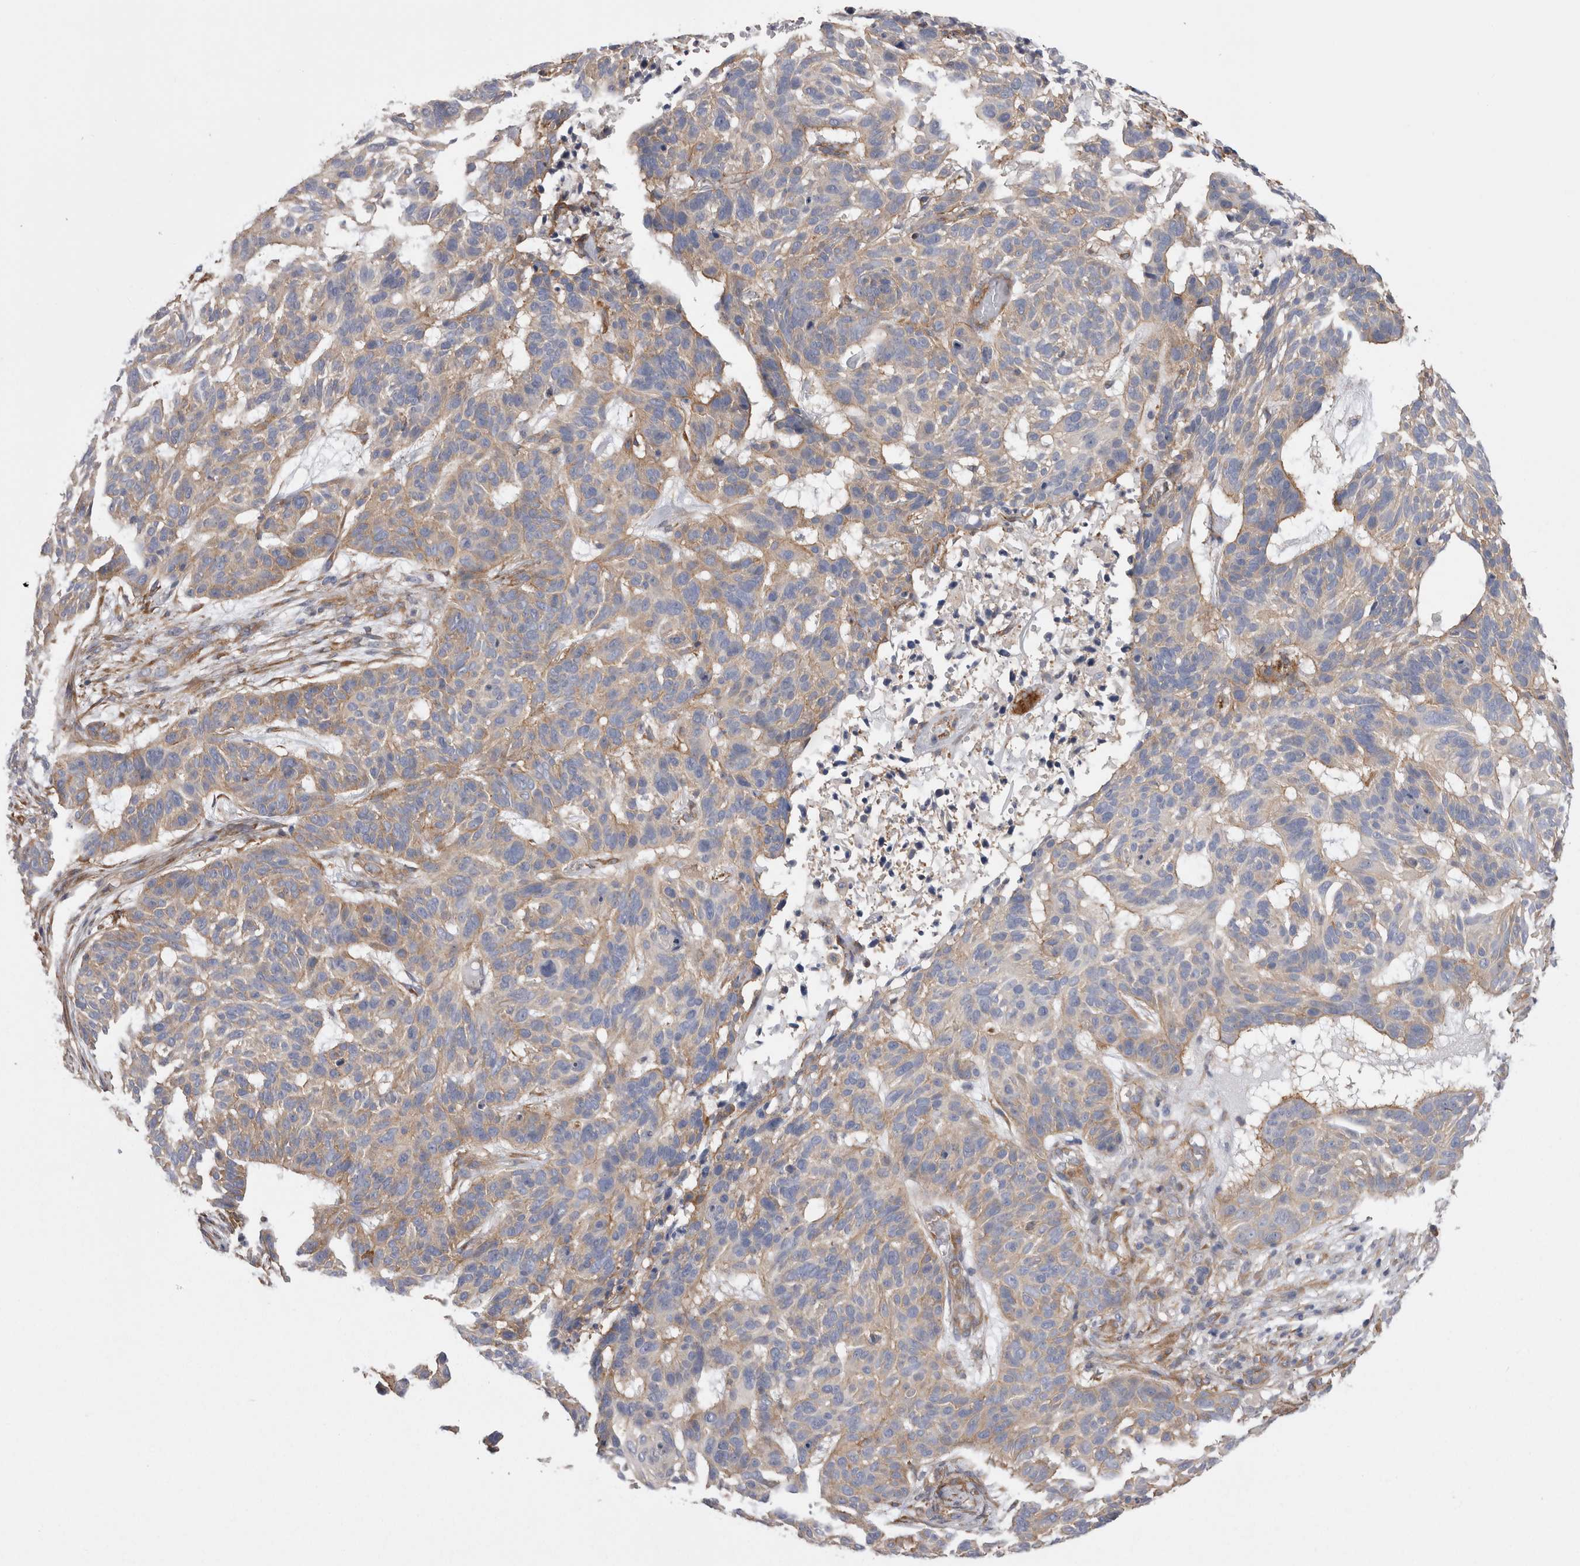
{"staining": {"intensity": "weak", "quantity": "25%-75%", "location": "cytoplasmic/membranous"}, "tissue": "skin cancer", "cell_type": "Tumor cells", "image_type": "cancer", "snomed": [{"axis": "morphology", "description": "Basal cell carcinoma"}, {"axis": "topography", "description": "Skin"}], "caption": "Immunohistochemical staining of skin cancer (basal cell carcinoma) shows weak cytoplasmic/membranous protein expression in about 25%-75% of tumor cells.", "gene": "EPRS1", "patient": {"sex": "male", "age": 85}}